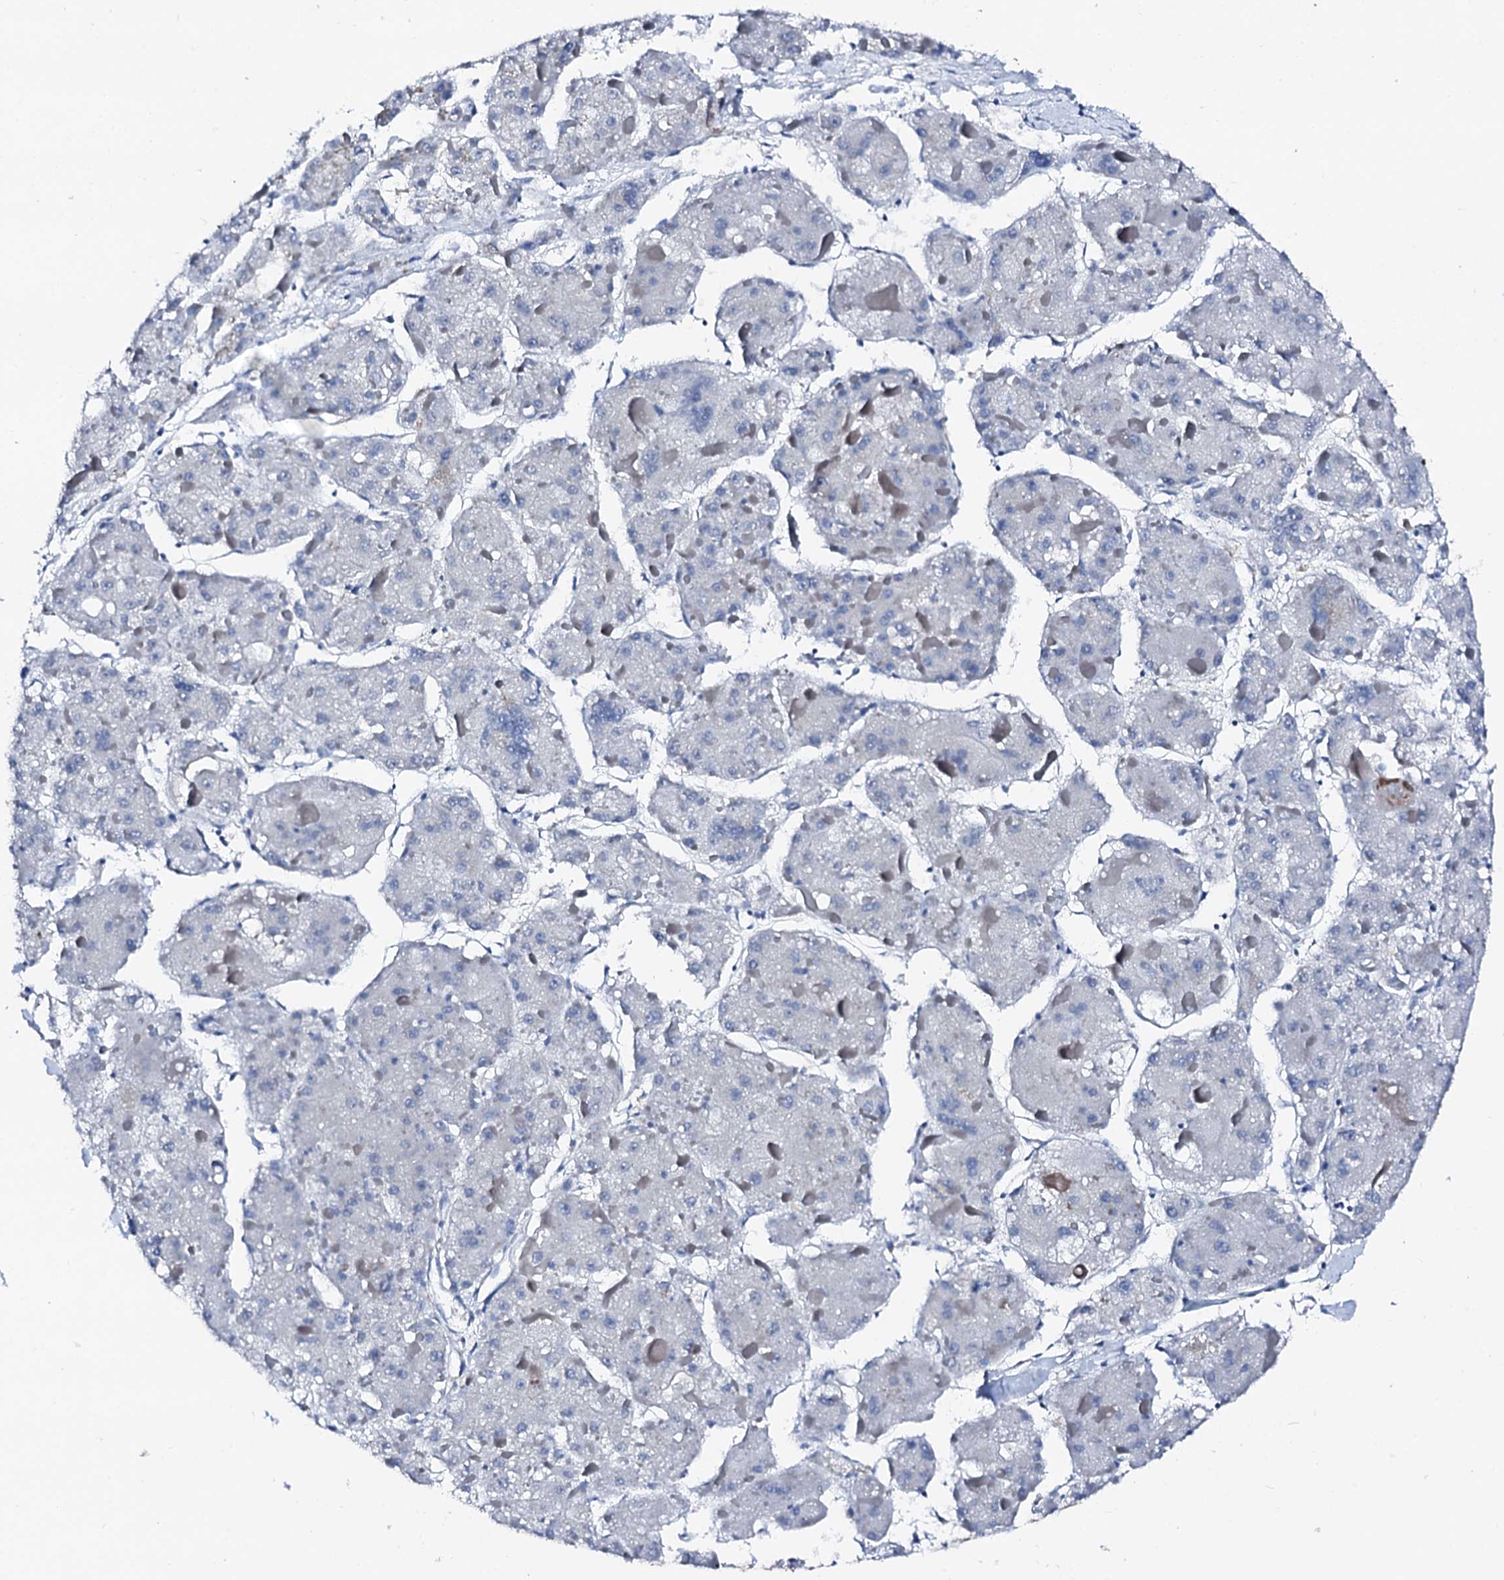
{"staining": {"intensity": "negative", "quantity": "none", "location": "none"}, "tissue": "liver cancer", "cell_type": "Tumor cells", "image_type": "cancer", "snomed": [{"axis": "morphology", "description": "Carcinoma, Hepatocellular, NOS"}, {"axis": "topography", "description": "Liver"}], "caption": "Human liver hepatocellular carcinoma stained for a protein using immunohistochemistry displays no staining in tumor cells.", "gene": "TRAFD1", "patient": {"sex": "female", "age": 73}}